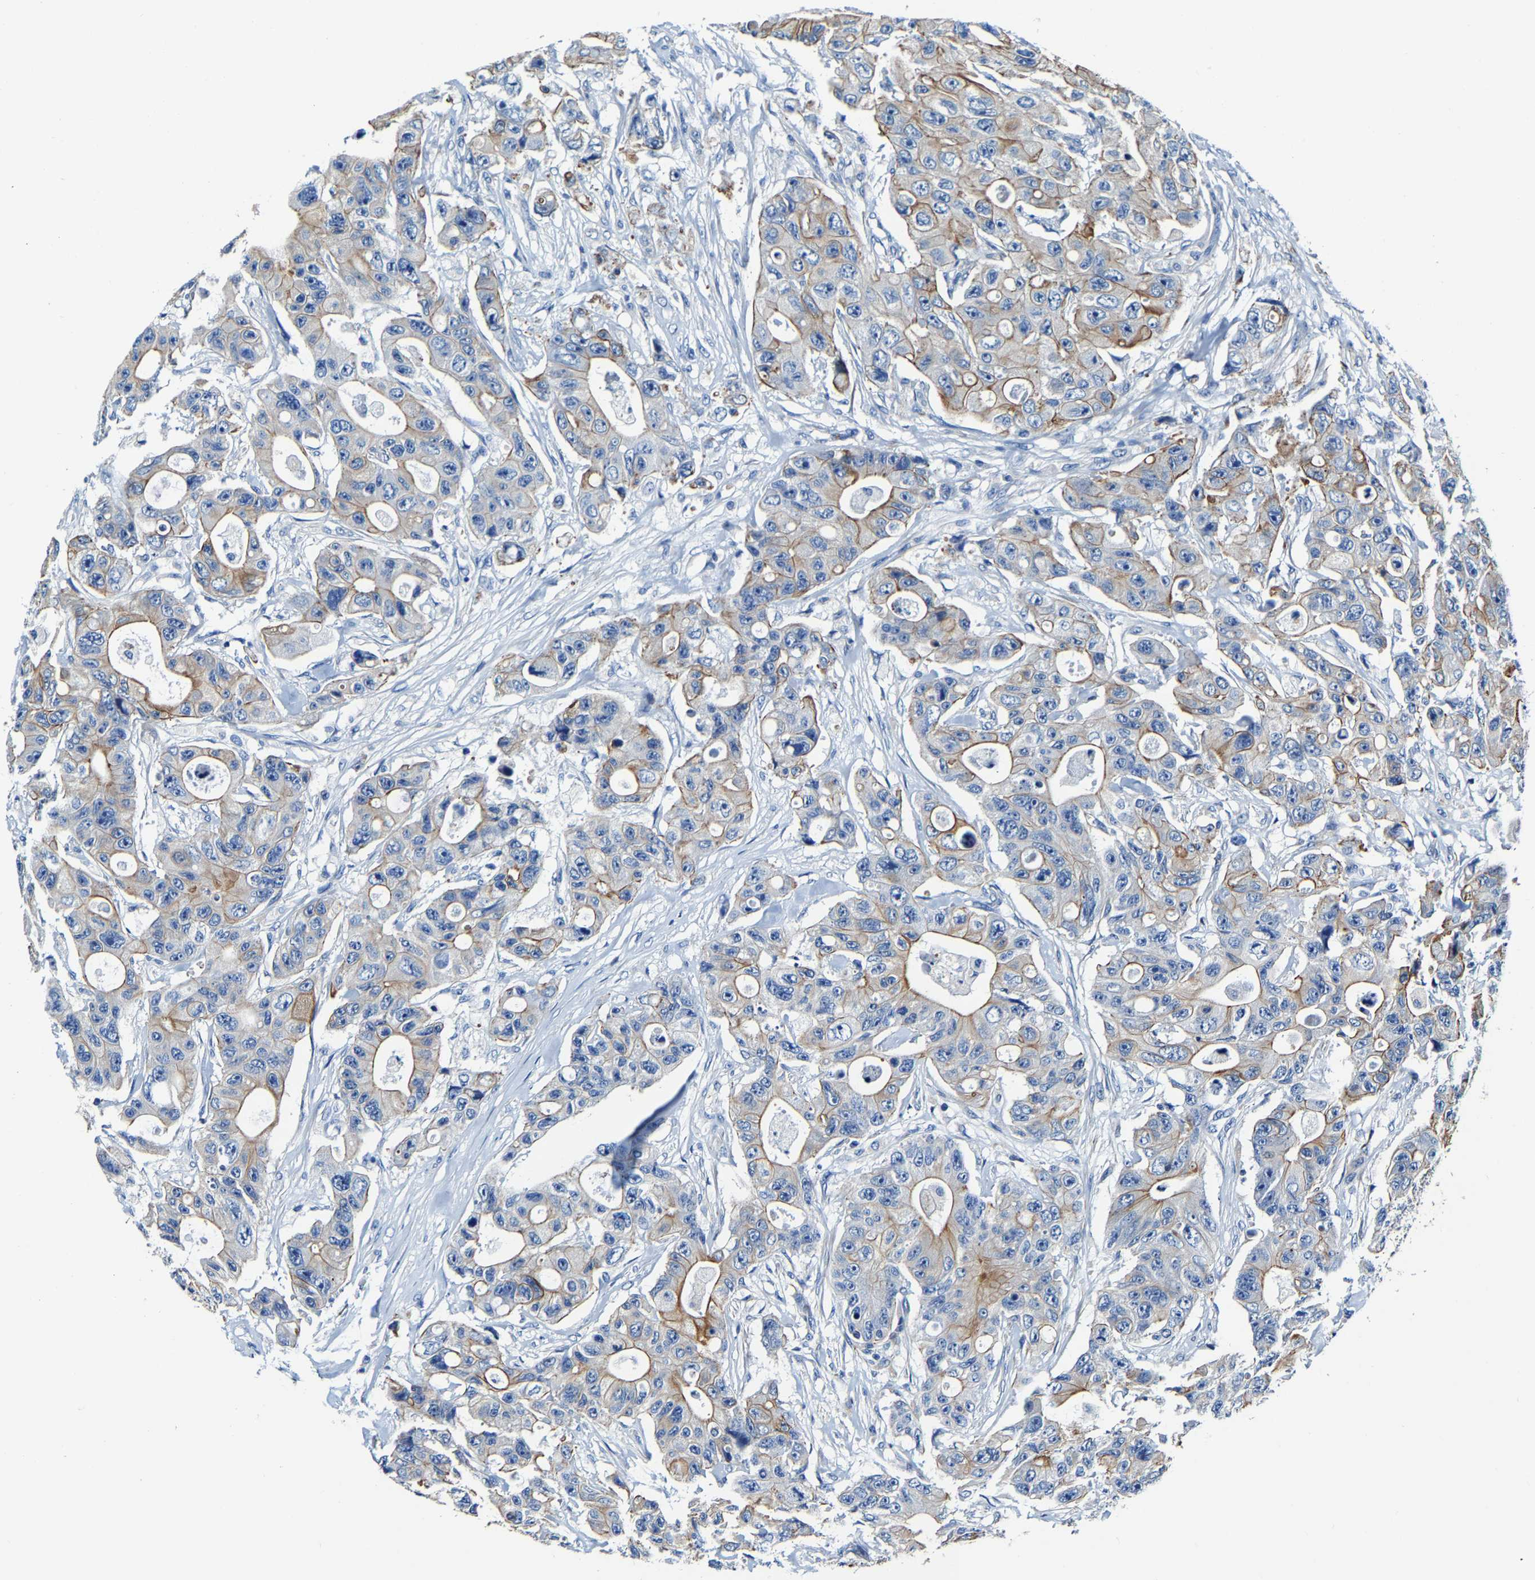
{"staining": {"intensity": "moderate", "quantity": "25%-75%", "location": "cytoplasmic/membranous"}, "tissue": "colorectal cancer", "cell_type": "Tumor cells", "image_type": "cancer", "snomed": [{"axis": "morphology", "description": "Adenocarcinoma, NOS"}, {"axis": "topography", "description": "Colon"}], "caption": "Immunohistochemistry of adenocarcinoma (colorectal) shows medium levels of moderate cytoplasmic/membranous positivity in about 25%-75% of tumor cells.", "gene": "MMEL1", "patient": {"sex": "female", "age": 46}}